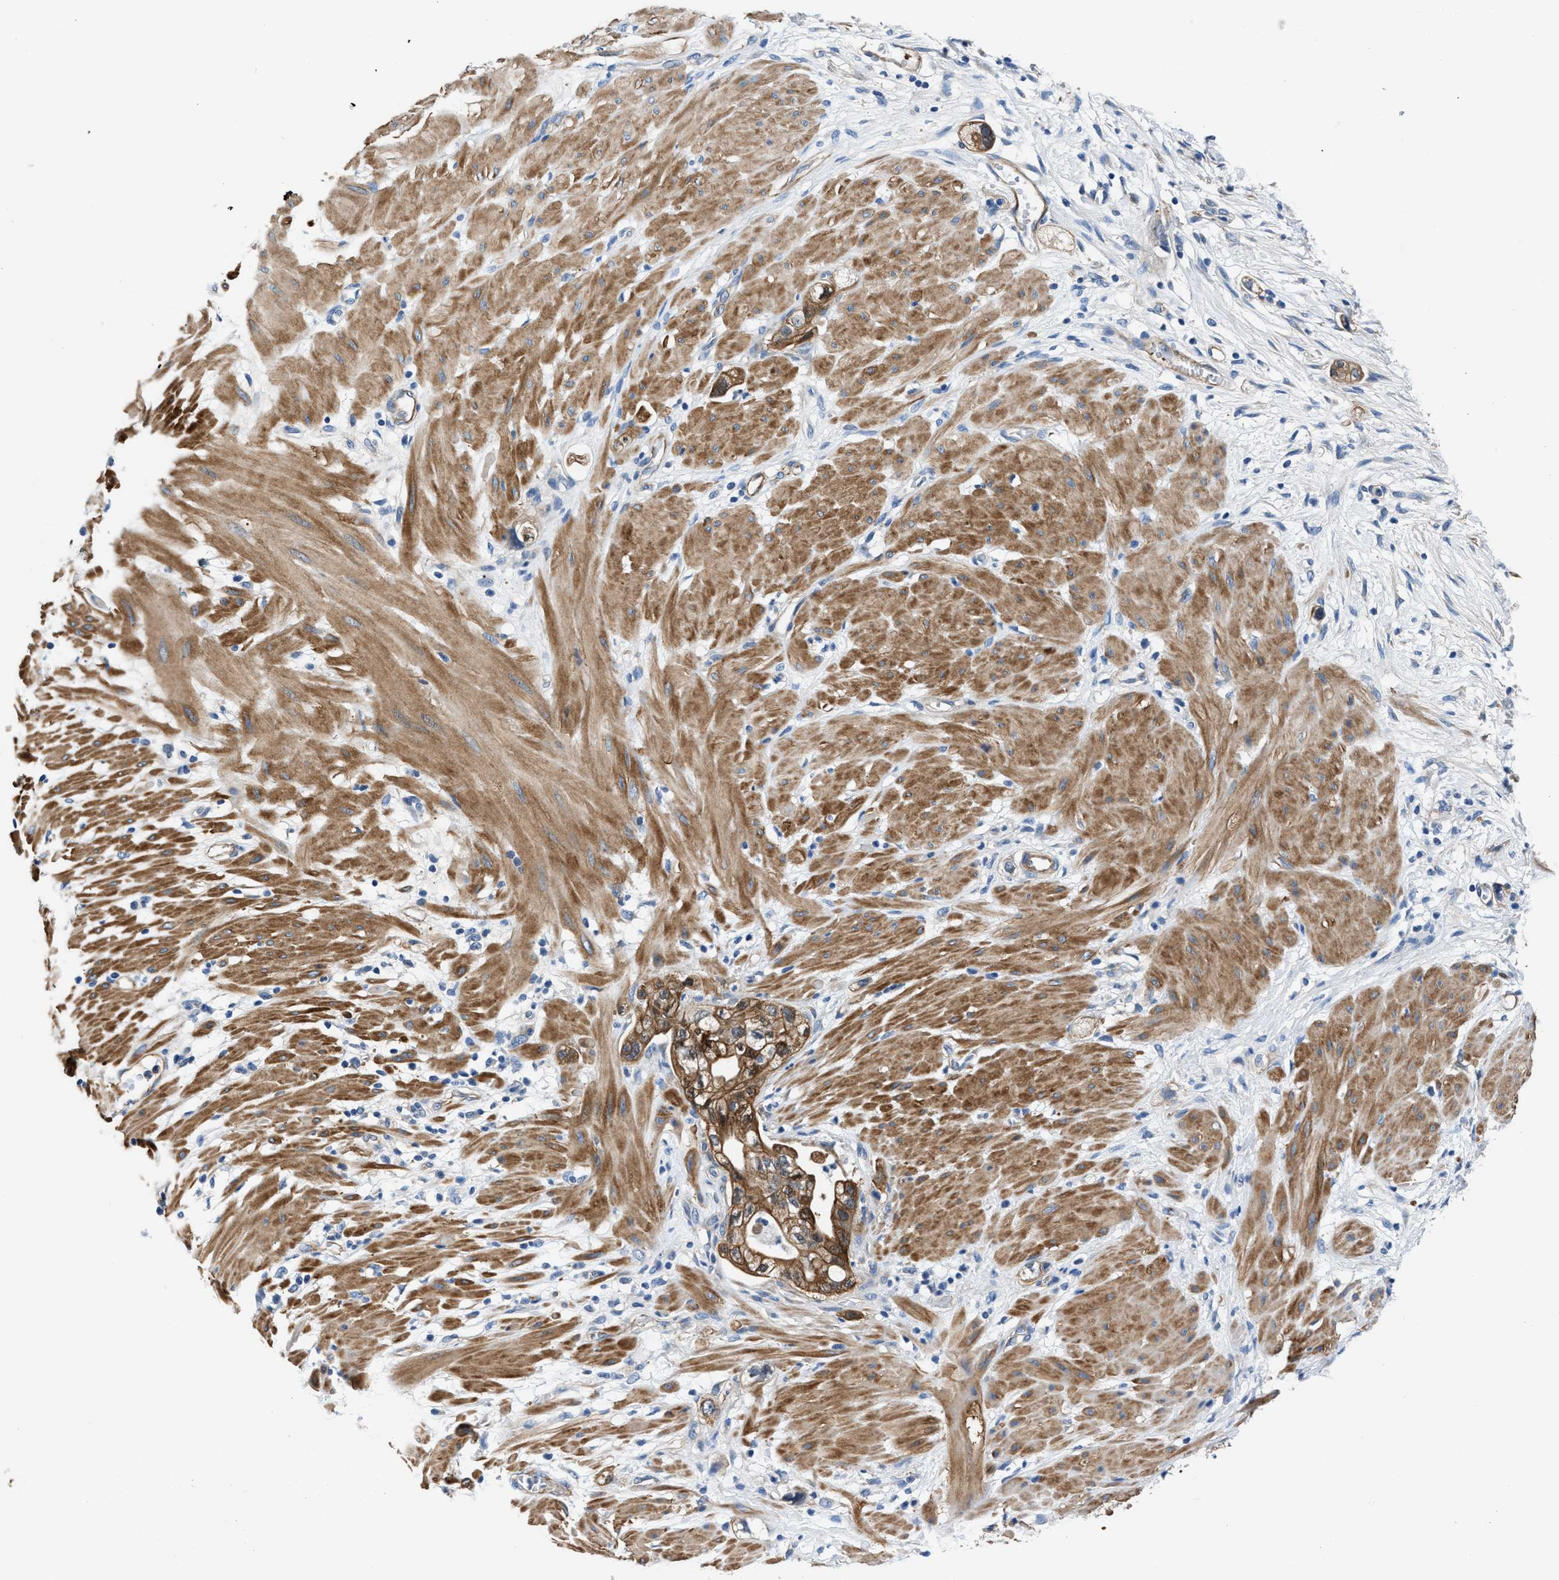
{"staining": {"intensity": "moderate", "quantity": ">75%", "location": "cytoplasmic/membranous"}, "tissue": "stomach cancer", "cell_type": "Tumor cells", "image_type": "cancer", "snomed": [{"axis": "morphology", "description": "Adenocarcinoma, NOS"}, {"axis": "topography", "description": "Stomach"}, {"axis": "topography", "description": "Stomach, lower"}], "caption": "Stomach cancer stained with DAB IHC shows medium levels of moderate cytoplasmic/membranous positivity in about >75% of tumor cells. The staining is performed using DAB brown chromogen to label protein expression. The nuclei are counter-stained blue using hematoxylin.", "gene": "PARG", "patient": {"sex": "female", "age": 48}}